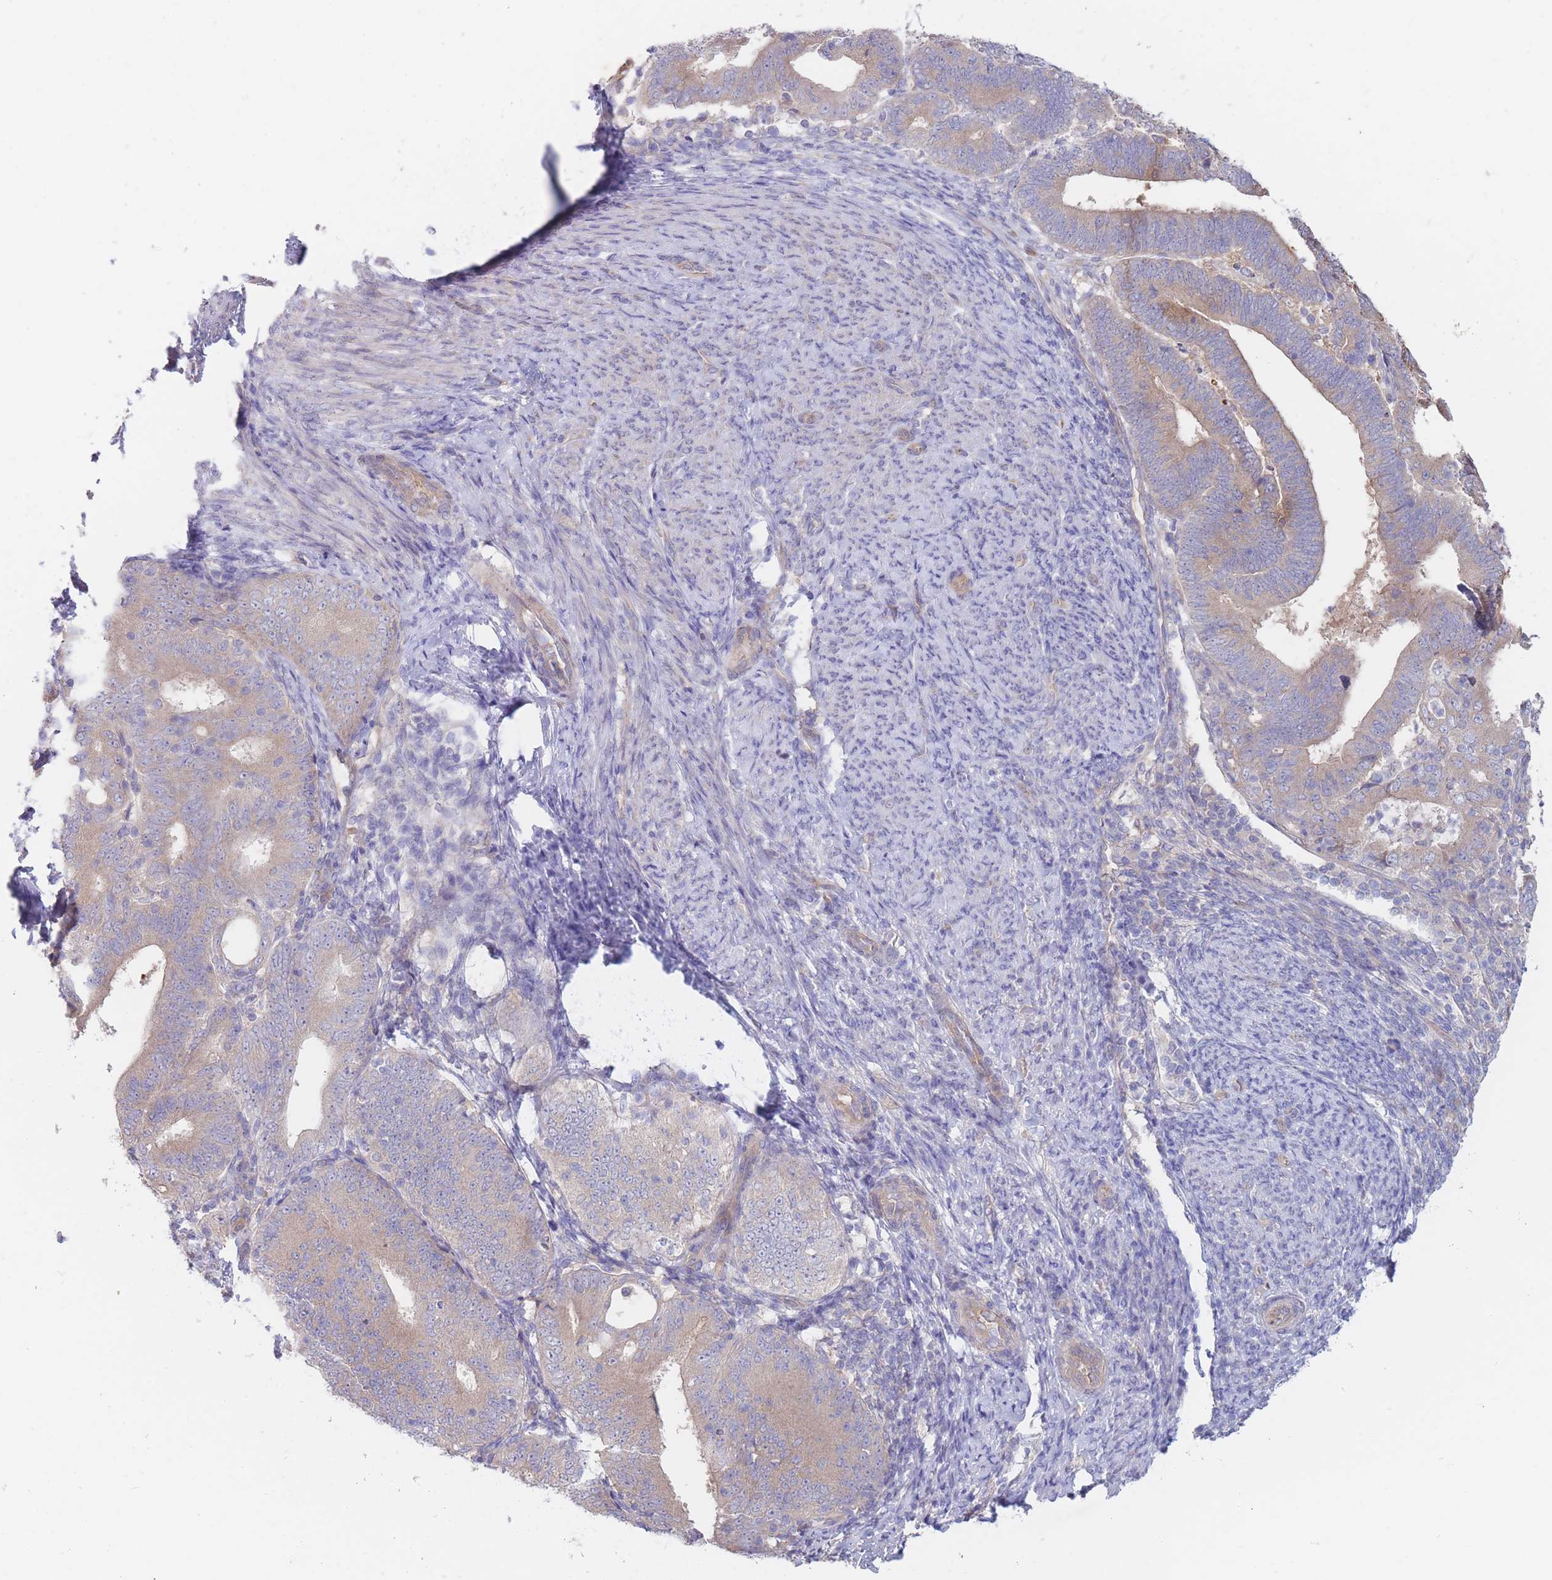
{"staining": {"intensity": "weak", "quantity": "25%-75%", "location": "cytoplasmic/membranous"}, "tissue": "endometrial cancer", "cell_type": "Tumor cells", "image_type": "cancer", "snomed": [{"axis": "morphology", "description": "Adenocarcinoma, NOS"}, {"axis": "topography", "description": "Endometrium"}], "caption": "This is a micrograph of immunohistochemistry staining of endometrial cancer (adenocarcinoma), which shows weak positivity in the cytoplasmic/membranous of tumor cells.", "gene": "ZNF281", "patient": {"sex": "female", "age": 70}}